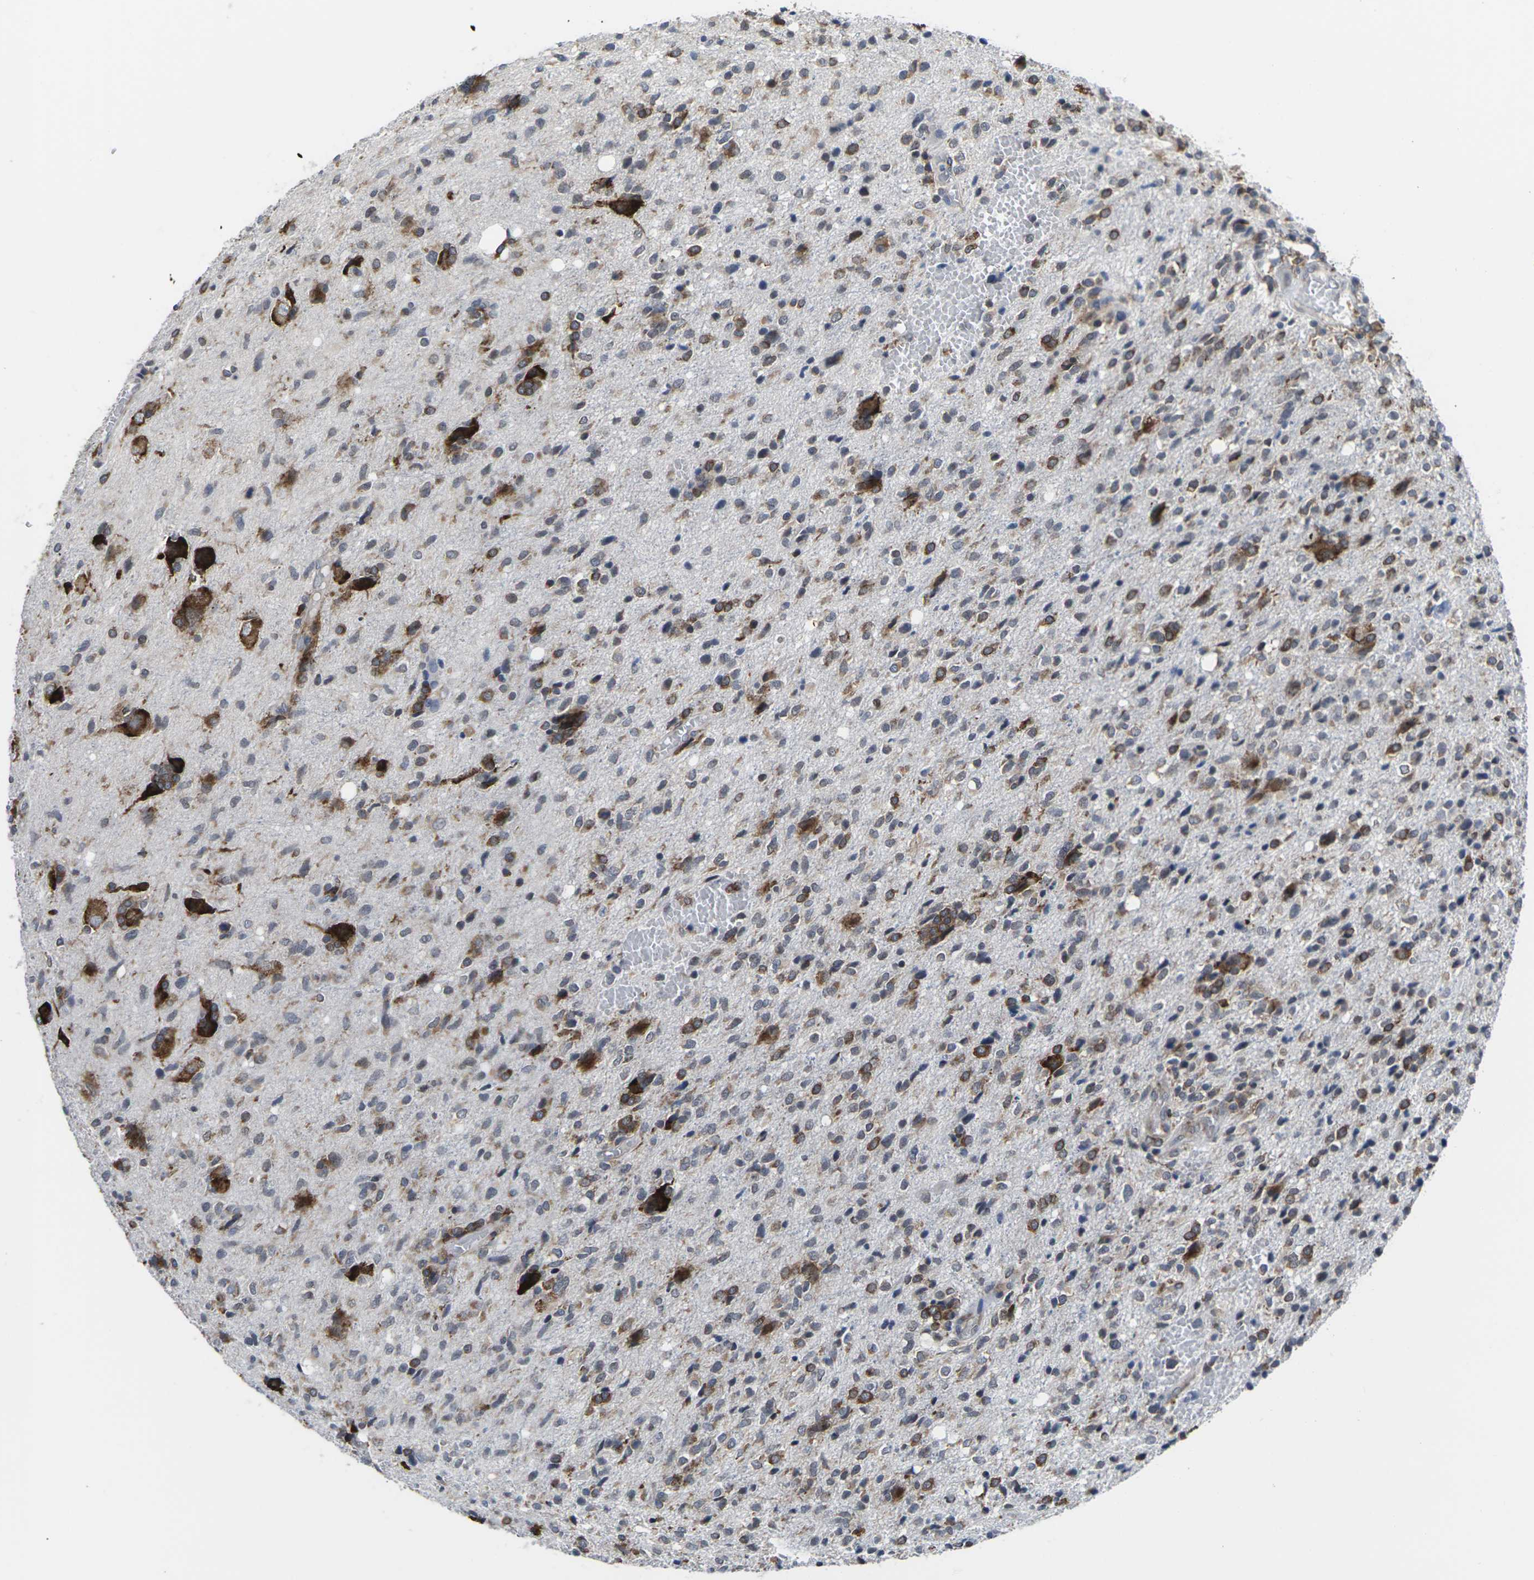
{"staining": {"intensity": "moderate", "quantity": "25%-75%", "location": "cytoplasmic/membranous"}, "tissue": "glioma", "cell_type": "Tumor cells", "image_type": "cancer", "snomed": [{"axis": "morphology", "description": "Glioma, malignant, High grade"}, {"axis": "topography", "description": "Brain"}], "caption": "There is medium levels of moderate cytoplasmic/membranous positivity in tumor cells of malignant glioma (high-grade), as demonstrated by immunohistochemical staining (brown color).", "gene": "PDZK1IP1", "patient": {"sex": "female", "age": 59}}